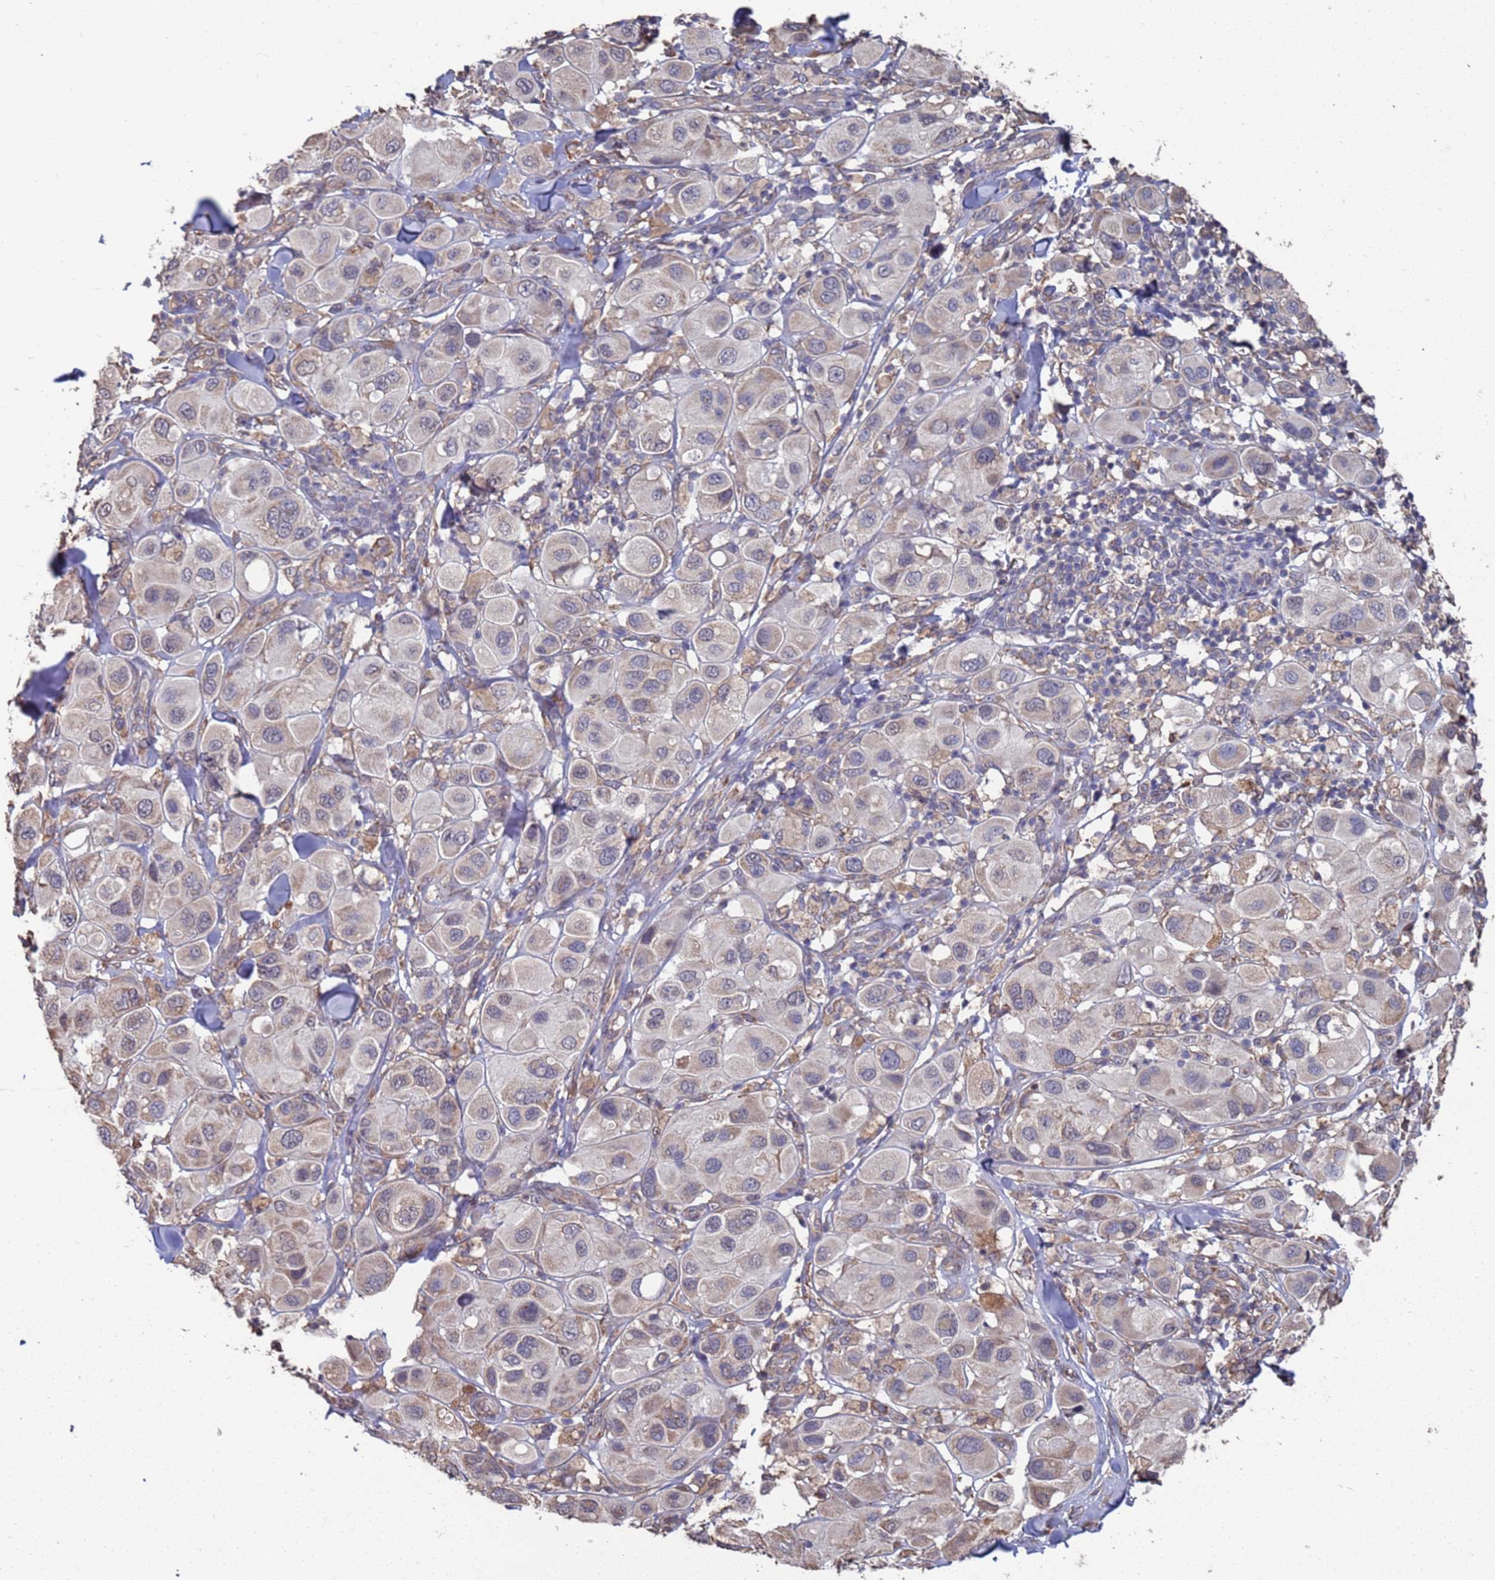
{"staining": {"intensity": "weak", "quantity": "25%-75%", "location": "cytoplasmic/membranous"}, "tissue": "melanoma", "cell_type": "Tumor cells", "image_type": "cancer", "snomed": [{"axis": "morphology", "description": "Malignant melanoma, Metastatic site"}, {"axis": "topography", "description": "Skin"}], "caption": "Immunohistochemistry image of human malignant melanoma (metastatic site) stained for a protein (brown), which displays low levels of weak cytoplasmic/membranous staining in about 25%-75% of tumor cells.", "gene": "CFAP119", "patient": {"sex": "male", "age": 41}}